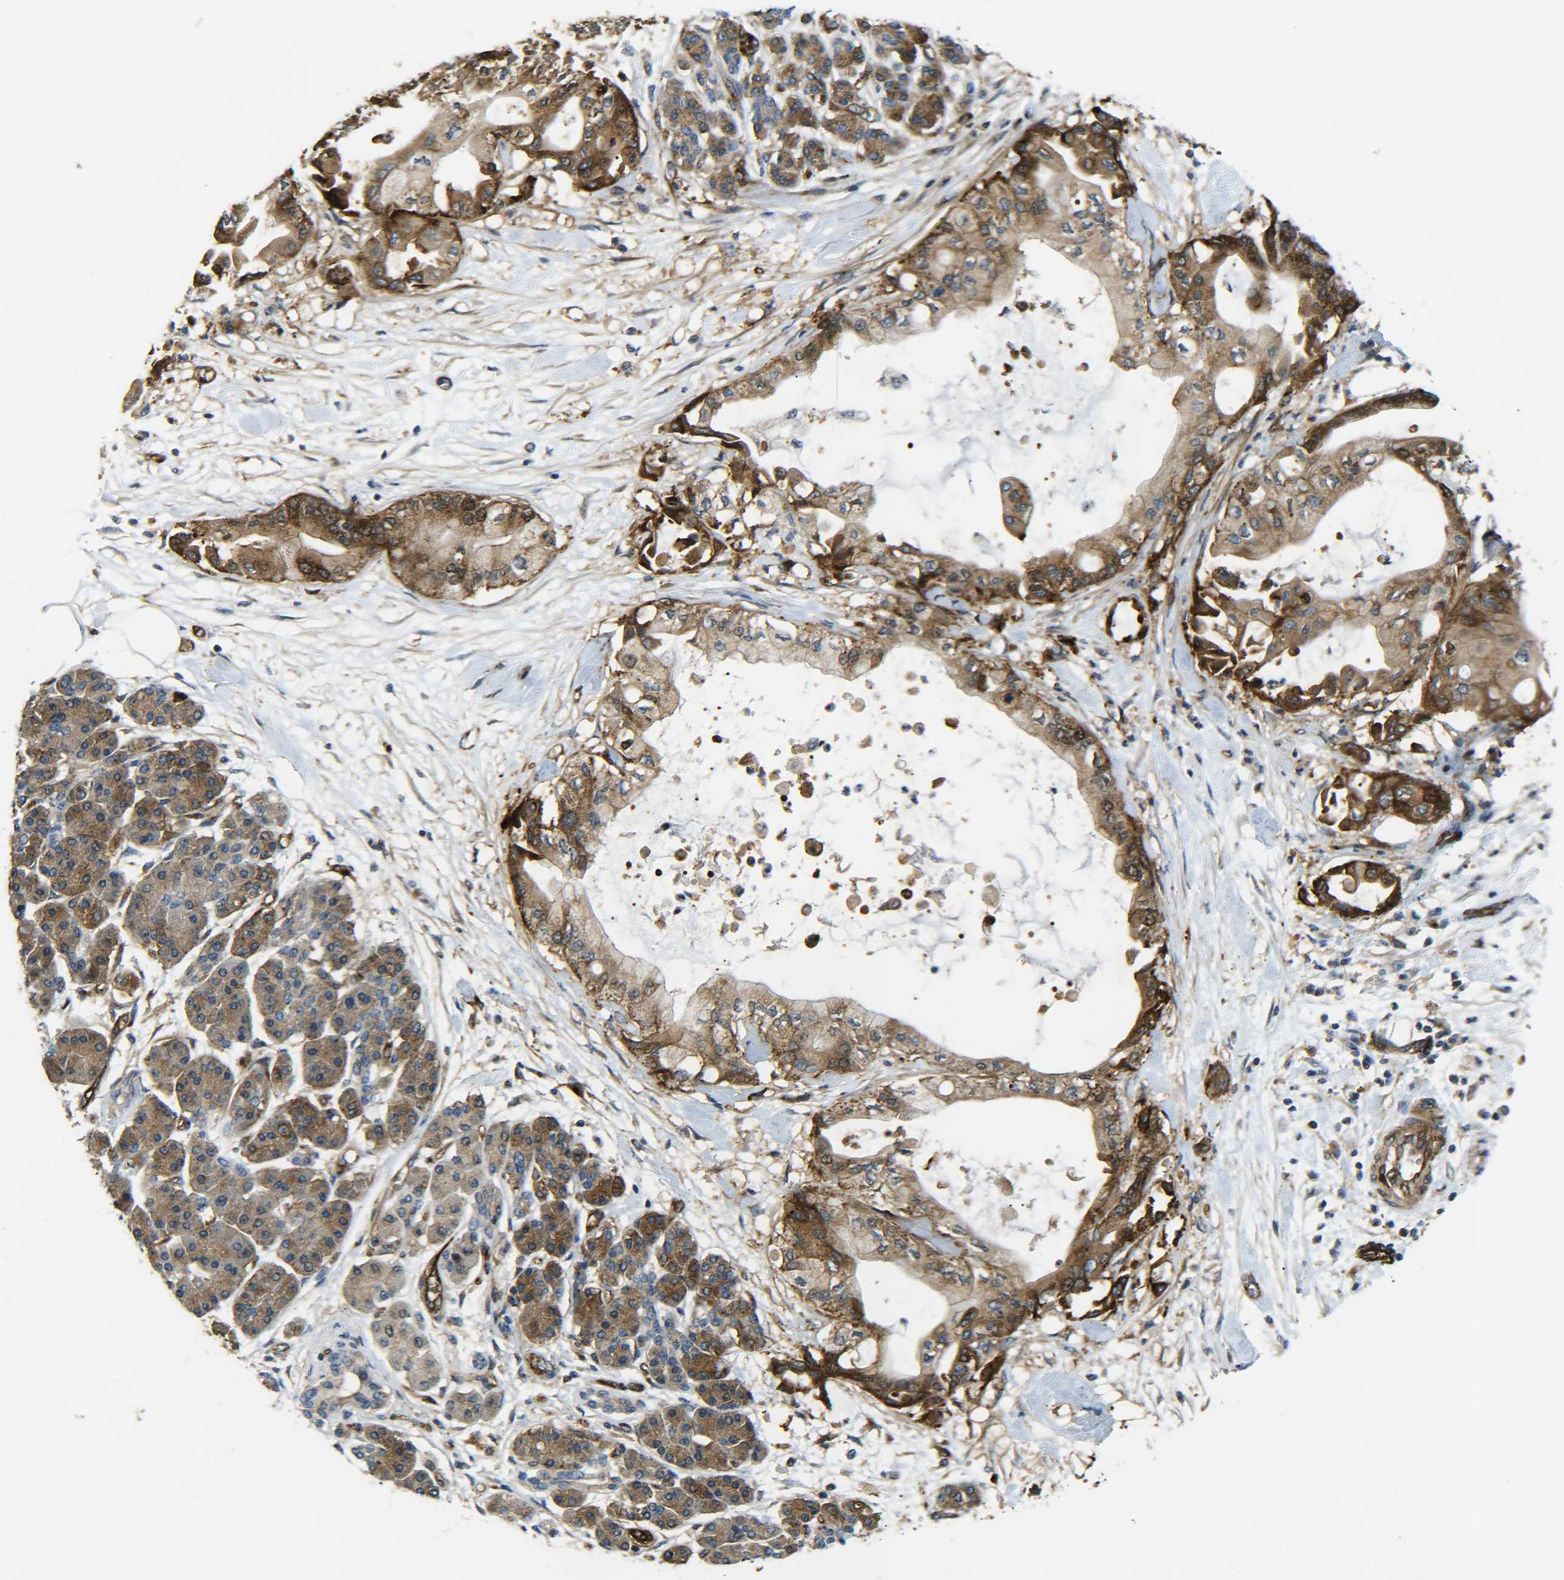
{"staining": {"intensity": "moderate", "quantity": ">75%", "location": "cytoplasmic/membranous"}, "tissue": "pancreatic cancer", "cell_type": "Tumor cells", "image_type": "cancer", "snomed": [{"axis": "morphology", "description": "Adenocarcinoma, NOS"}, {"axis": "morphology", "description": "Adenocarcinoma, metastatic, NOS"}, {"axis": "topography", "description": "Lymph node"}, {"axis": "topography", "description": "Pancreas"}, {"axis": "topography", "description": "Duodenum"}], "caption": "Immunohistochemistry micrograph of human pancreatic metastatic adenocarcinoma stained for a protein (brown), which displays medium levels of moderate cytoplasmic/membranous positivity in approximately >75% of tumor cells.", "gene": "ECE1", "patient": {"sex": "female", "age": 64}}